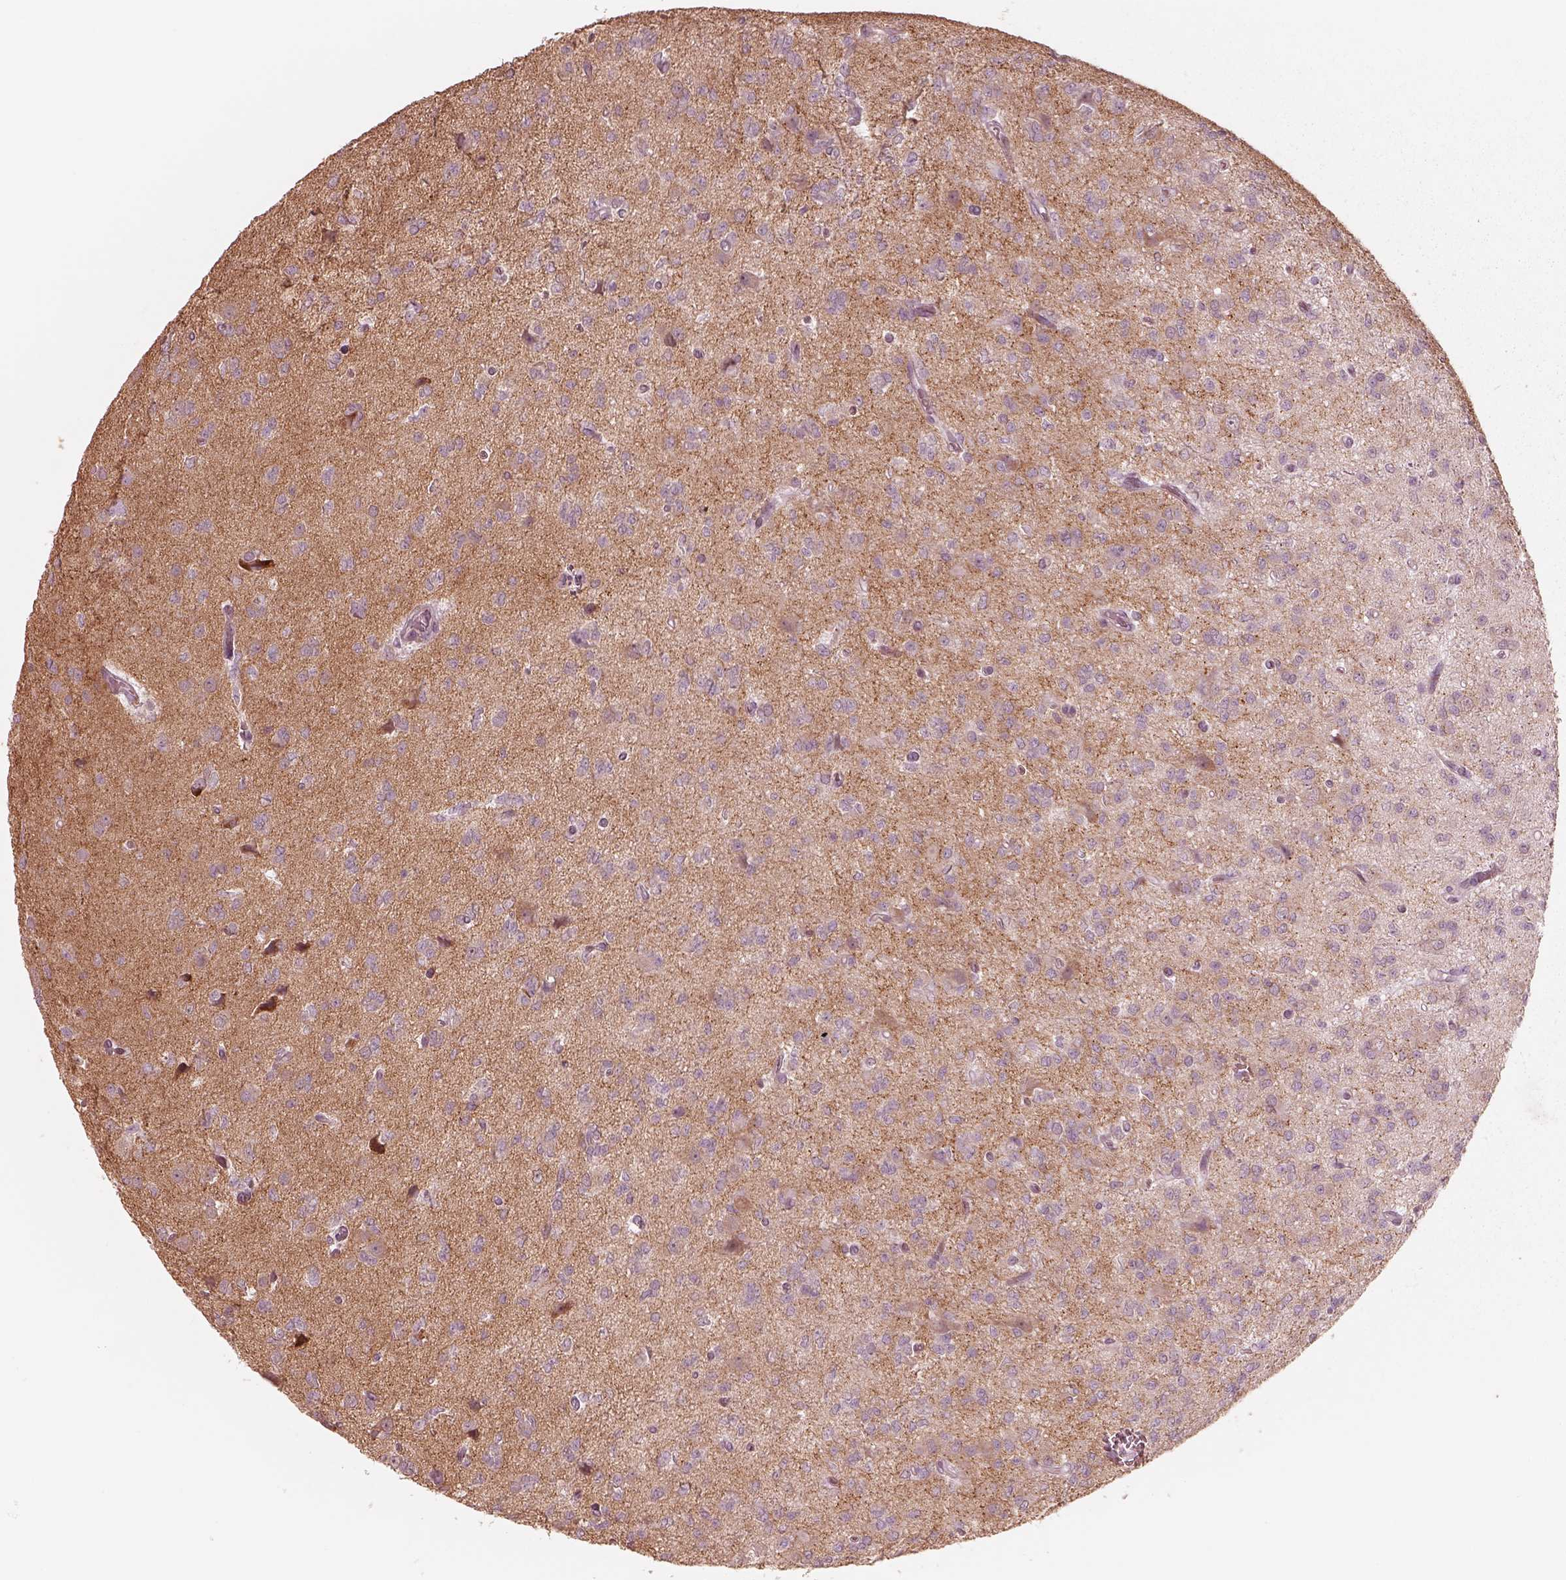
{"staining": {"intensity": "negative", "quantity": "none", "location": "none"}, "tissue": "glioma", "cell_type": "Tumor cells", "image_type": "cancer", "snomed": [{"axis": "morphology", "description": "Glioma, malignant, Low grade"}, {"axis": "topography", "description": "Brain"}], "caption": "Tumor cells show no significant protein expression in low-grade glioma (malignant). The staining is performed using DAB (3,3'-diaminobenzidine) brown chromogen with nuclei counter-stained in using hematoxylin.", "gene": "RAB3C", "patient": {"sex": "male", "age": 27}}